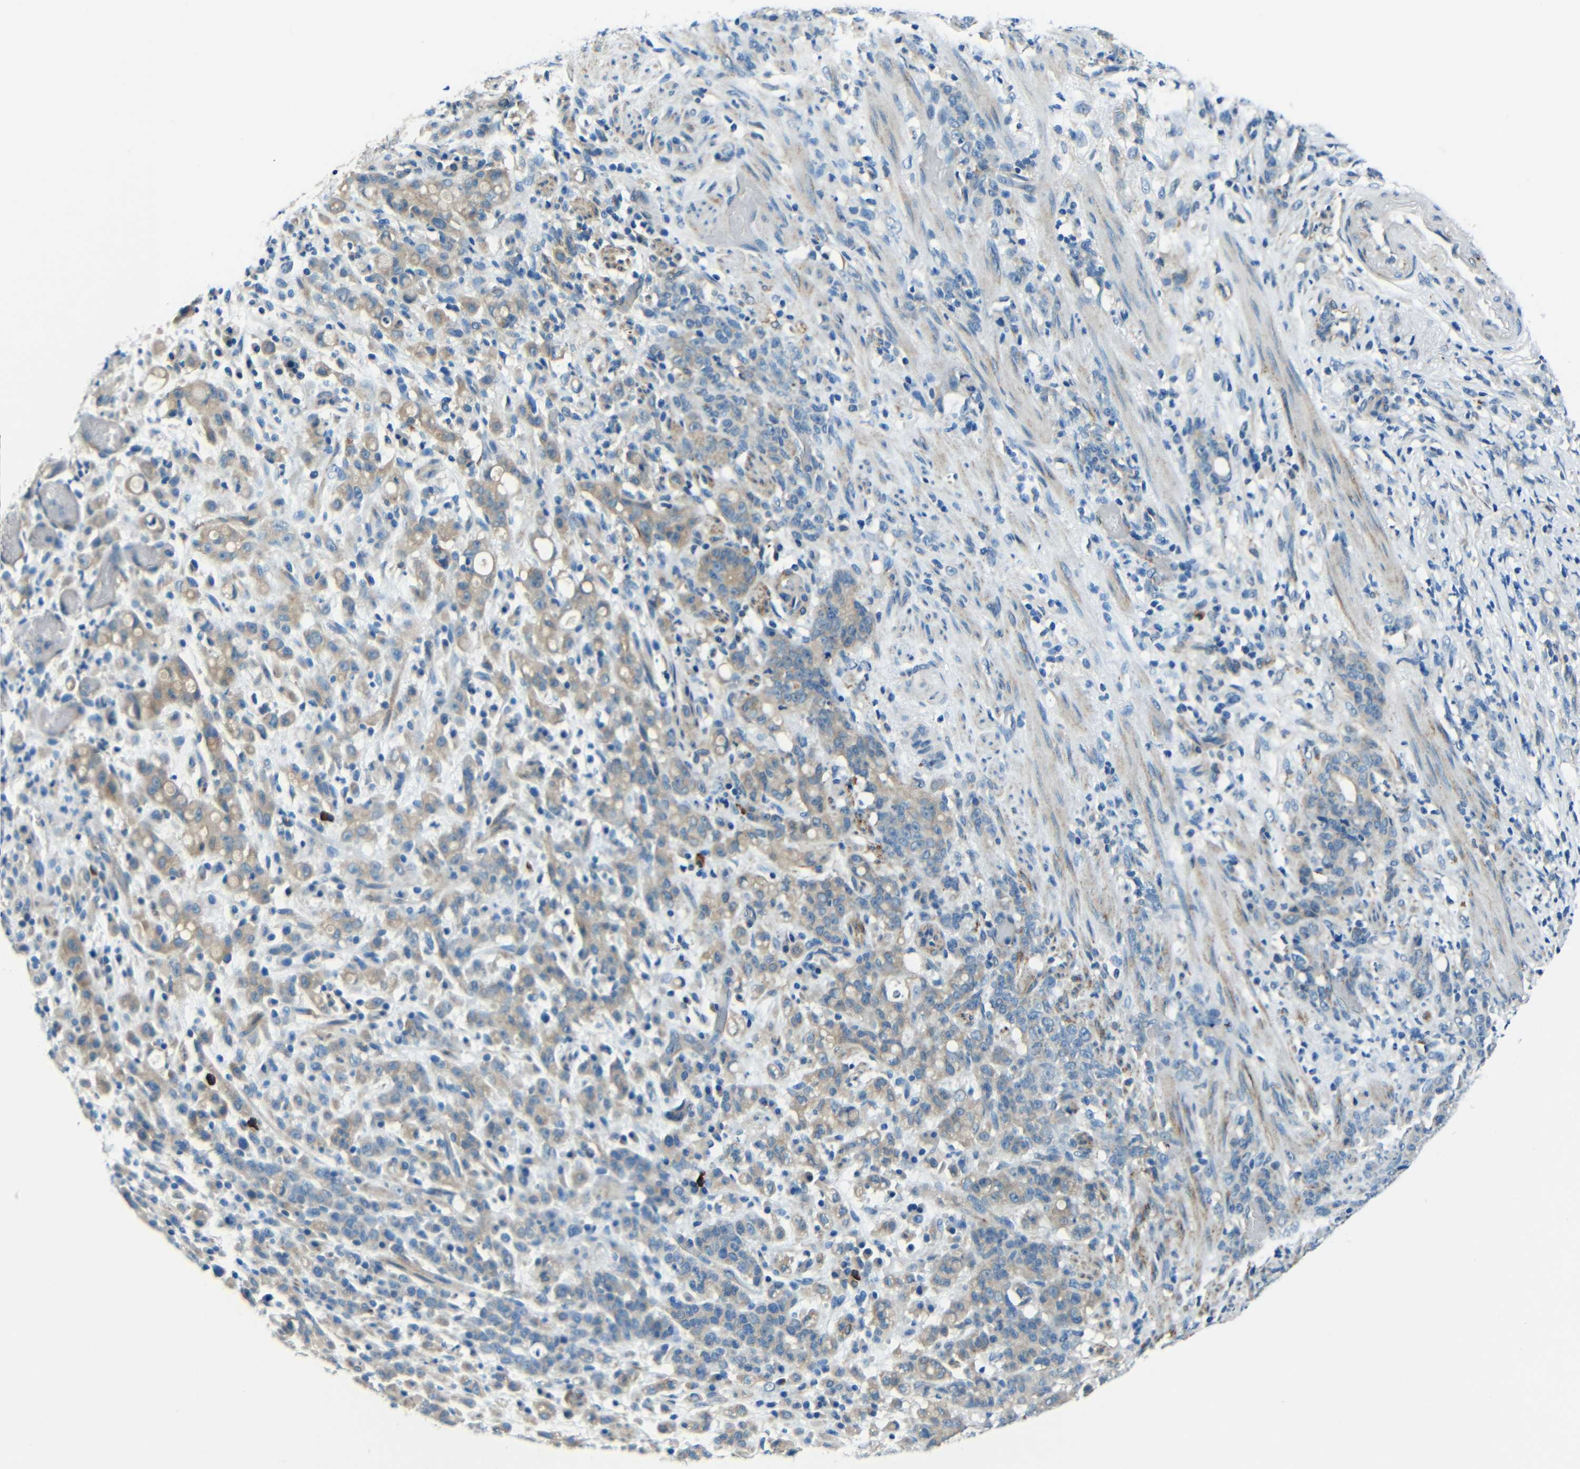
{"staining": {"intensity": "weak", "quantity": ">75%", "location": "cytoplasmic/membranous"}, "tissue": "stomach cancer", "cell_type": "Tumor cells", "image_type": "cancer", "snomed": [{"axis": "morphology", "description": "Adenocarcinoma, NOS"}, {"axis": "topography", "description": "Stomach, lower"}], "caption": "Stomach adenocarcinoma was stained to show a protein in brown. There is low levels of weak cytoplasmic/membranous staining in approximately >75% of tumor cells. The protein is stained brown, and the nuclei are stained in blue (DAB (3,3'-diaminobenzidine) IHC with brightfield microscopy, high magnification).", "gene": "CYP26B1", "patient": {"sex": "male", "age": 88}}